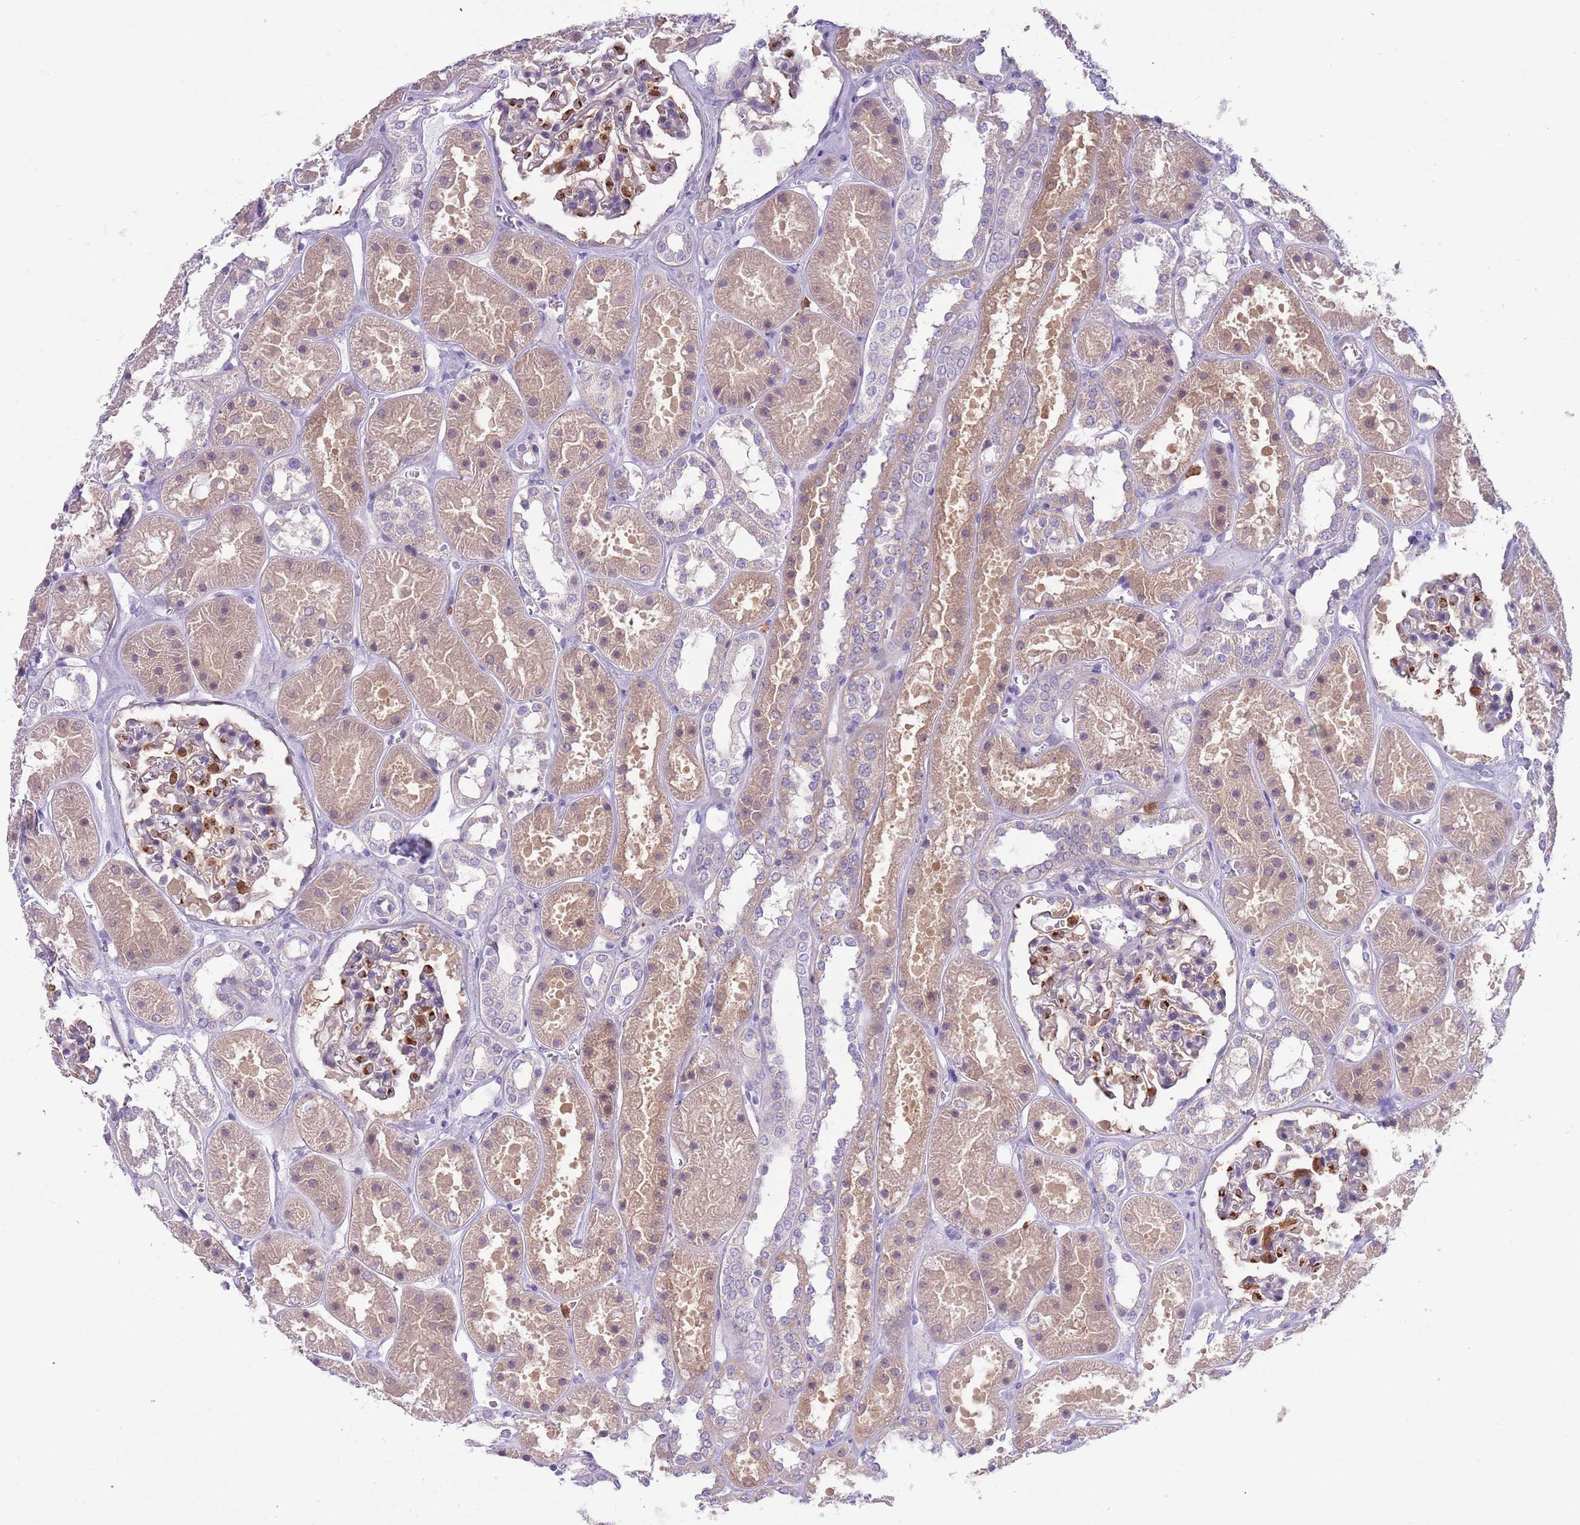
{"staining": {"intensity": "strong", "quantity": "<25%", "location": "cytoplasmic/membranous"}, "tissue": "kidney", "cell_type": "Cells in glomeruli", "image_type": "normal", "snomed": [{"axis": "morphology", "description": "Normal tissue, NOS"}, {"axis": "topography", "description": "Kidney"}], "caption": "Protein analysis of normal kidney exhibits strong cytoplasmic/membranous positivity in approximately <25% of cells in glomeruli.", "gene": "ZFP2", "patient": {"sex": "female", "age": 41}}